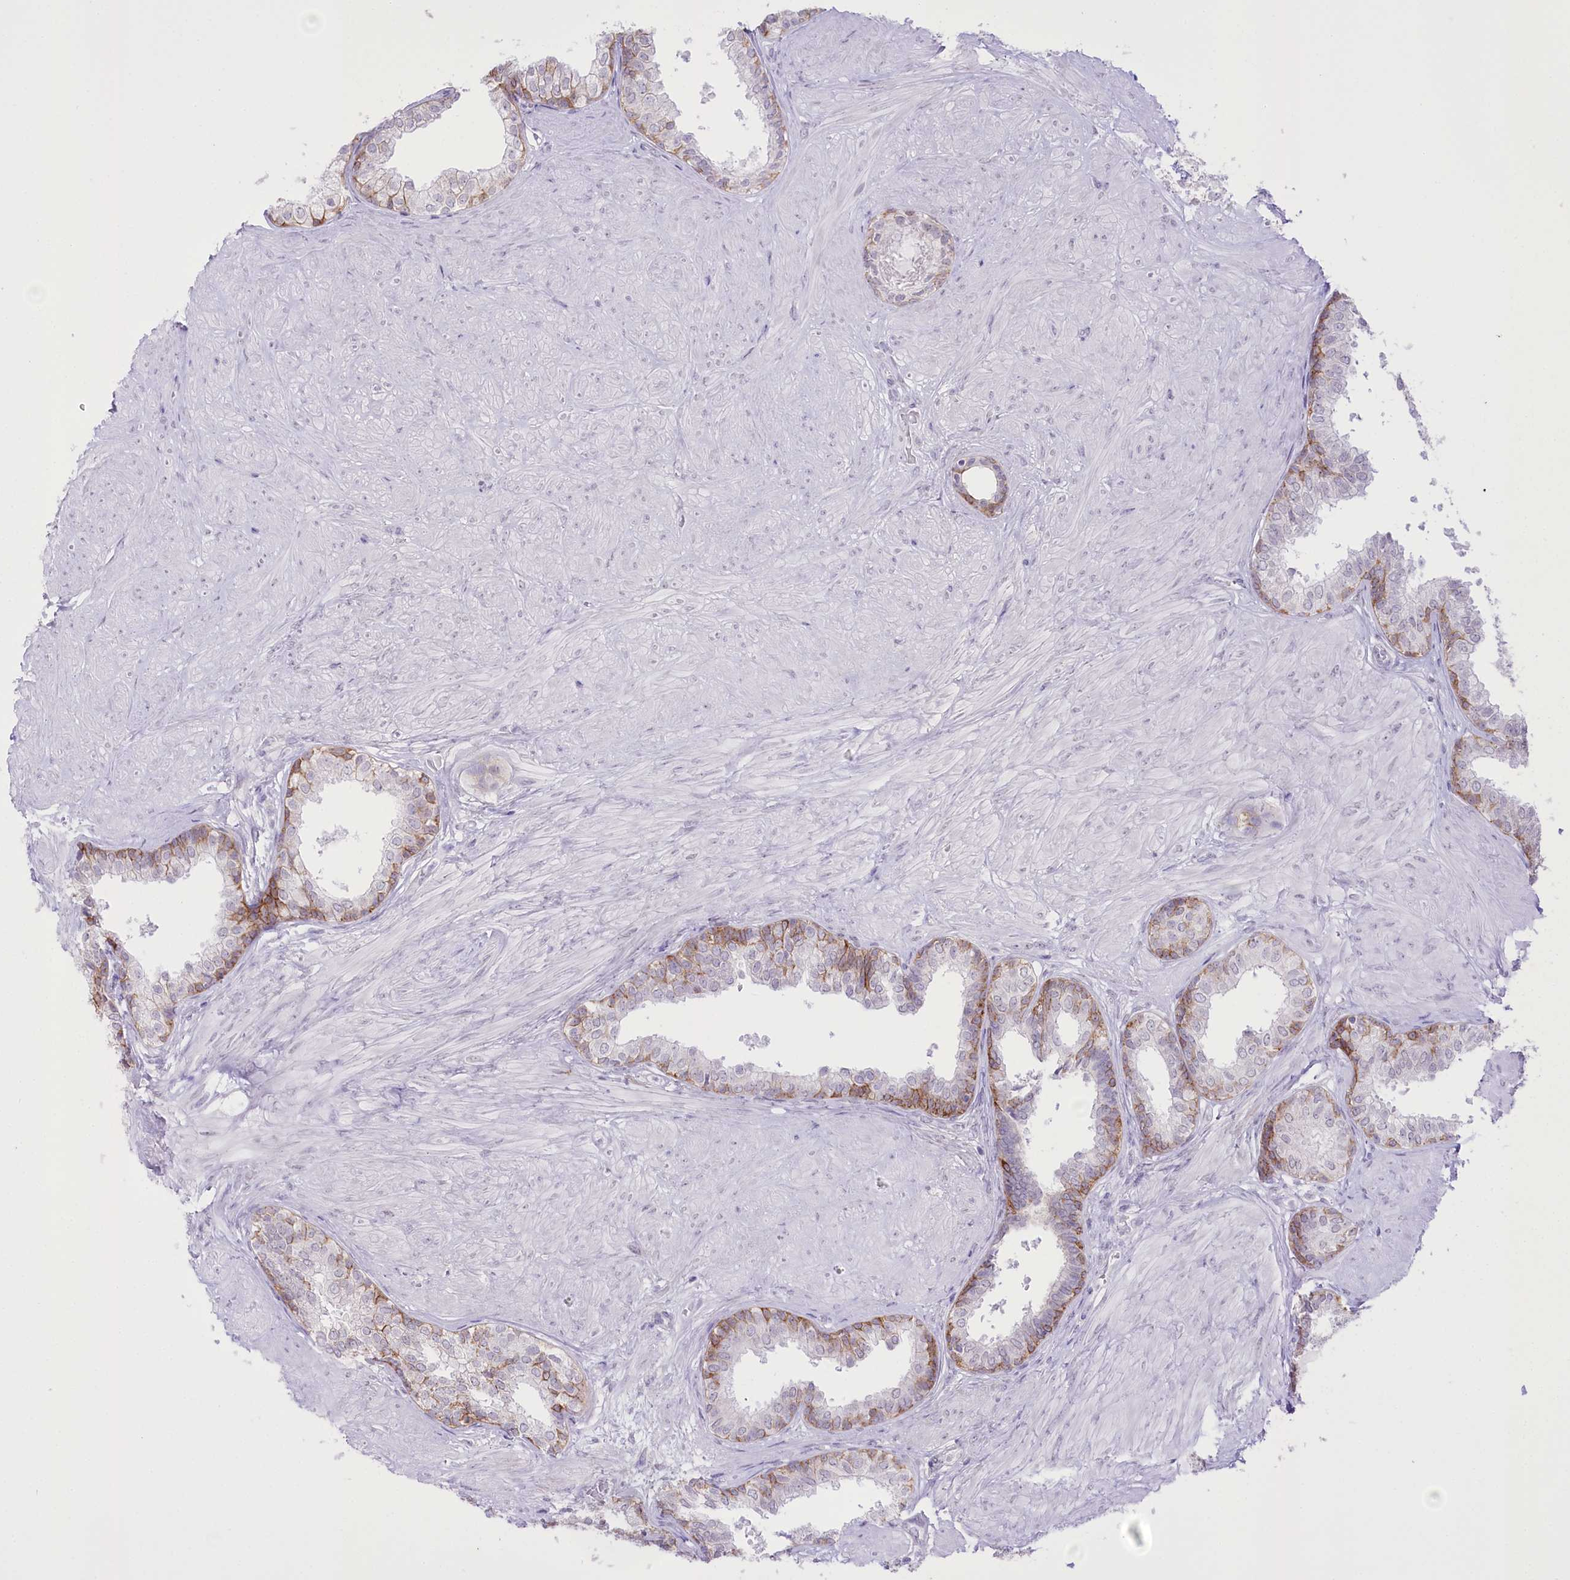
{"staining": {"intensity": "moderate", "quantity": "25%-75%", "location": "cytoplasmic/membranous"}, "tissue": "prostate", "cell_type": "Glandular cells", "image_type": "normal", "snomed": [{"axis": "morphology", "description": "Normal tissue, NOS"}, {"axis": "topography", "description": "Prostate"}], "caption": "IHC of normal prostate displays medium levels of moderate cytoplasmic/membranous staining in about 25%-75% of glandular cells.", "gene": "SLC39A10", "patient": {"sex": "male", "age": 48}}